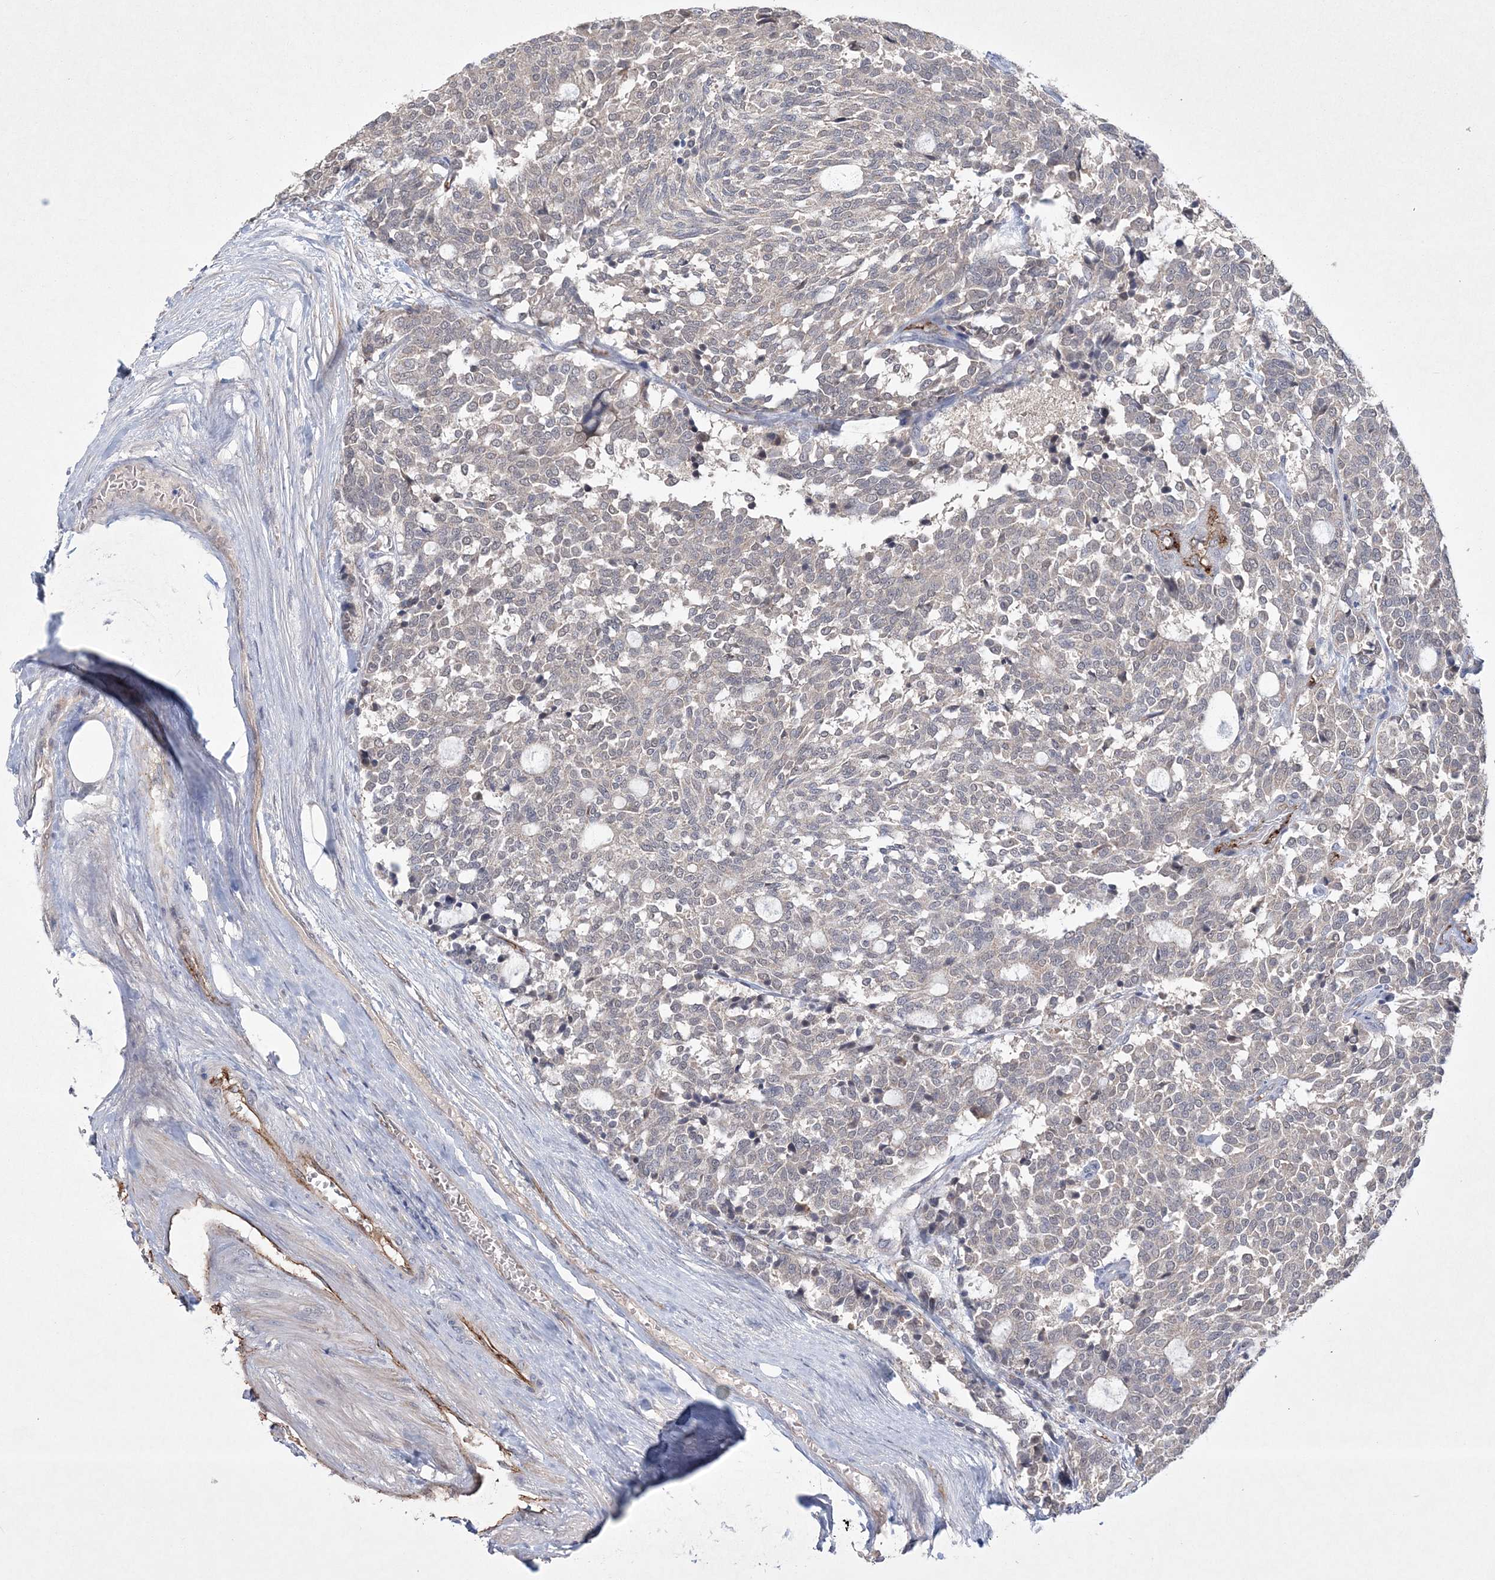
{"staining": {"intensity": "negative", "quantity": "none", "location": "none"}, "tissue": "carcinoid", "cell_type": "Tumor cells", "image_type": "cancer", "snomed": [{"axis": "morphology", "description": "Carcinoid, malignant, NOS"}, {"axis": "topography", "description": "Pancreas"}], "caption": "Tumor cells show no significant protein expression in carcinoid.", "gene": "DPCD", "patient": {"sex": "female", "age": 54}}